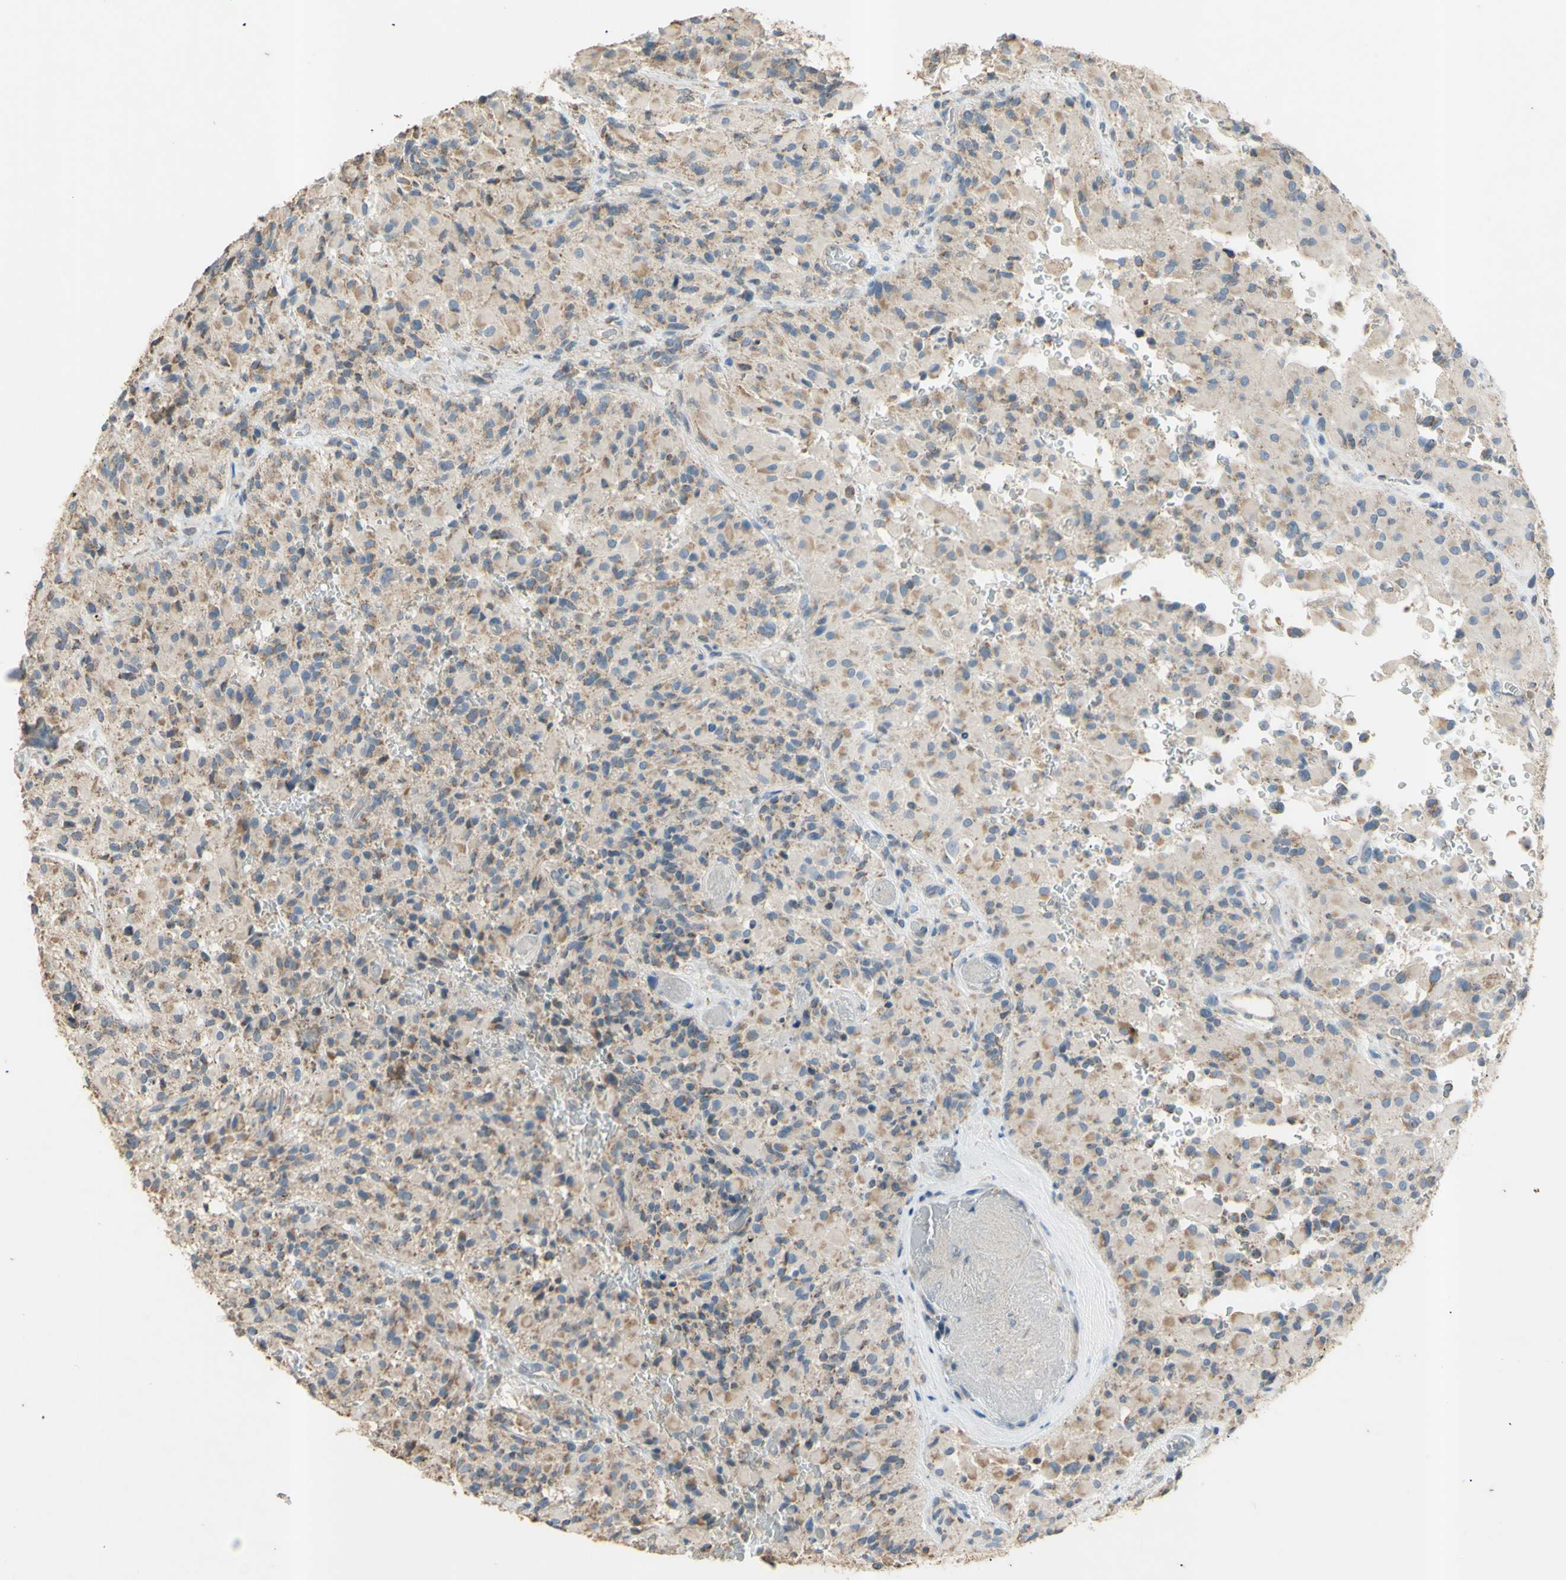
{"staining": {"intensity": "moderate", "quantity": "25%-75%", "location": "cytoplasmic/membranous"}, "tissue": "glioma", "cell_type": "Tumor cells", "image_type": "cancer", "snomed": [{"axis": "morphology", "description": "Glioma, malignant, High grade"}, {"axis": "topography", "description": "Brain"}], "caption": "The immunohistochemical stain labels moderate cytoplasmic/membranous staining in tumor cells of high-grade glioma (malignant) tissue. (brown staining indicates protein expression, while blue staining denotes nuclei).", "gene": "PTGIS", "patient": {"sex": "male", "age": 71}}